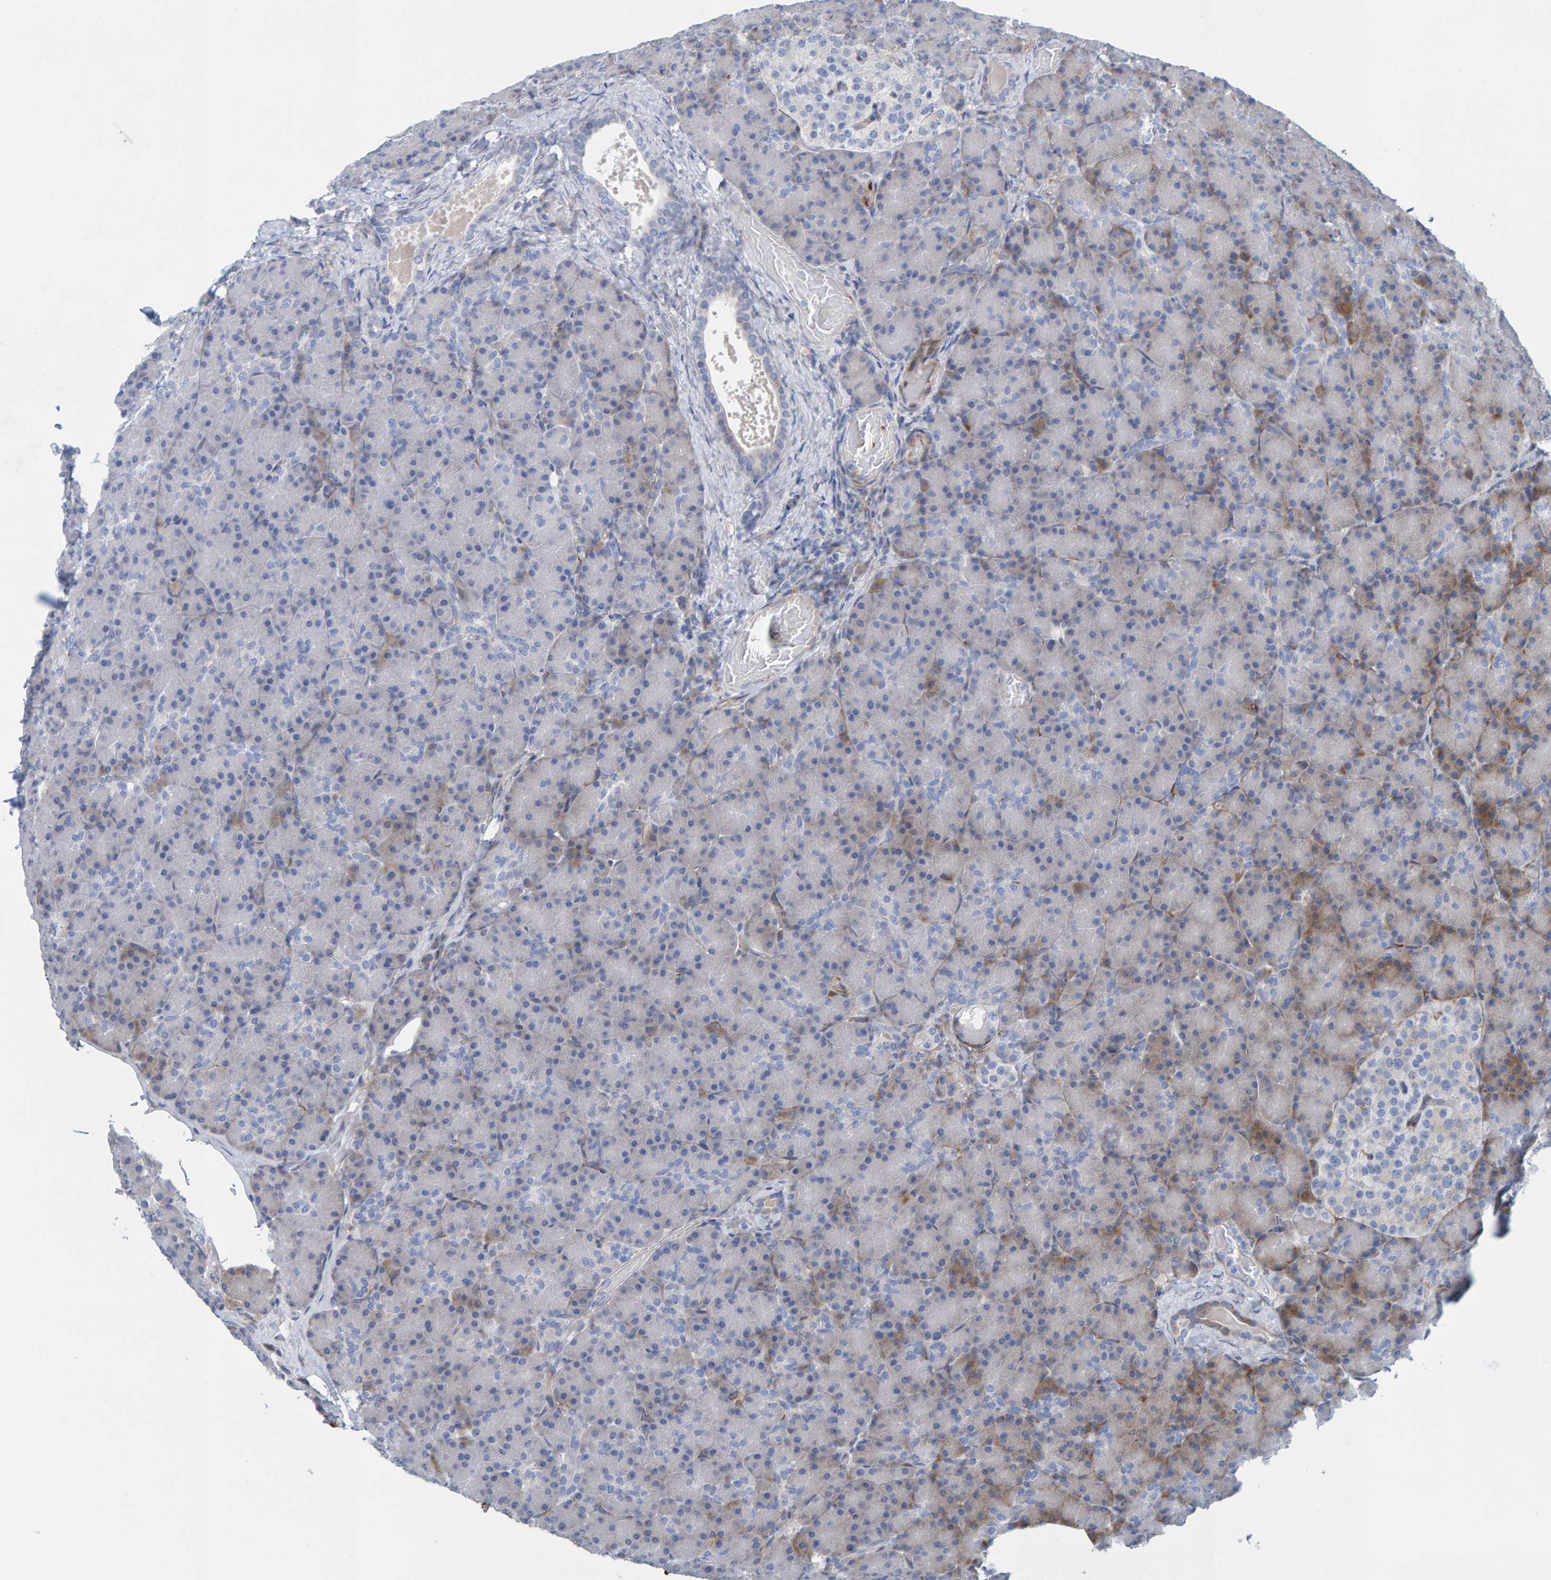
{"staining": {"intensity": "weak", "quantity": "<25%", "location": "cytoplasmic/membranous"}, "tissue": "pancreas", "cell_type": "Exocrine glandular cells", "image_type": "normal", "snomed": [{"axis": "morphology", "description": "Normal tissue, NOS"}, {"axis": "topography", "description": "Pancreas"}], "caption": "Protein analysis of unremarkable pancreas displays no significant expression in exocrine glandular cells.", "gene": "MMP16", "patient": {"sex": "female", "age": 43}}